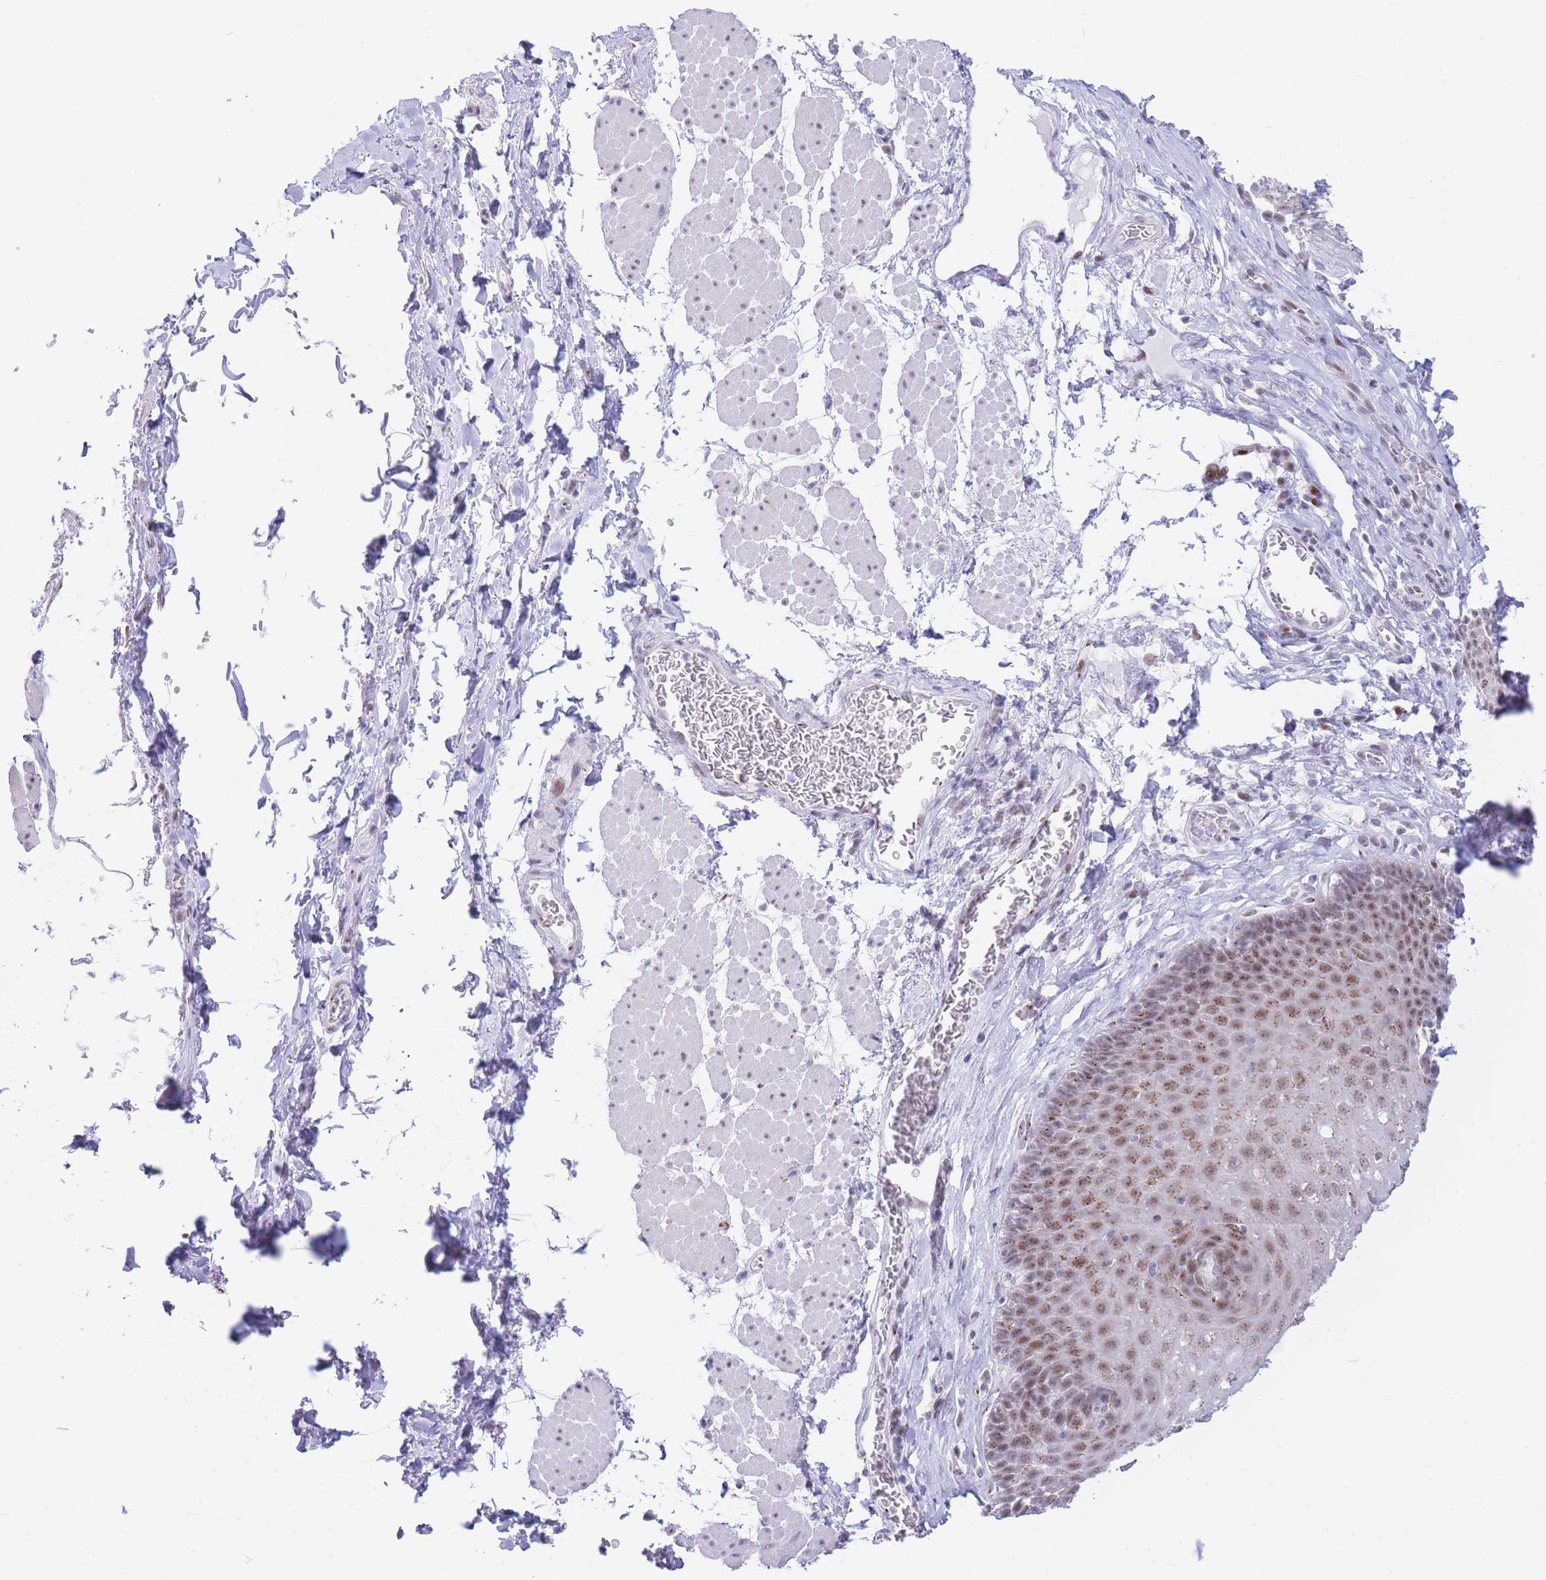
{"staining": {"intensity": "moderate", "quantity": ">75%", "location": "cytoplasmic/membranous,nuclear"}, "tissue": "esophagus", "cell_type": "Squamous epithelial cells", "image_type": "normal", "snomed": [{"axis": "morphology", "description": "Normal tissue, NOS"}, {"axis": "topography", "description": "Esophagus"}], "caption": "Immunohistochemistry staining of normal esophagus, which reveals medium levels of moderate cytoplasmic/membranous,nuclear staining in about >75% of squamous epithelial cells indicating moderate cytoplasmic/membranous,nuclear protein staining. The staining was performed using DAB (3,3'-diaminobenzidine) (brown) for protein detection and nuclei were counterstained in hematoxylin (blue).", "gene": "INO80C", "patient": {"sex": "female", "age": 66}}